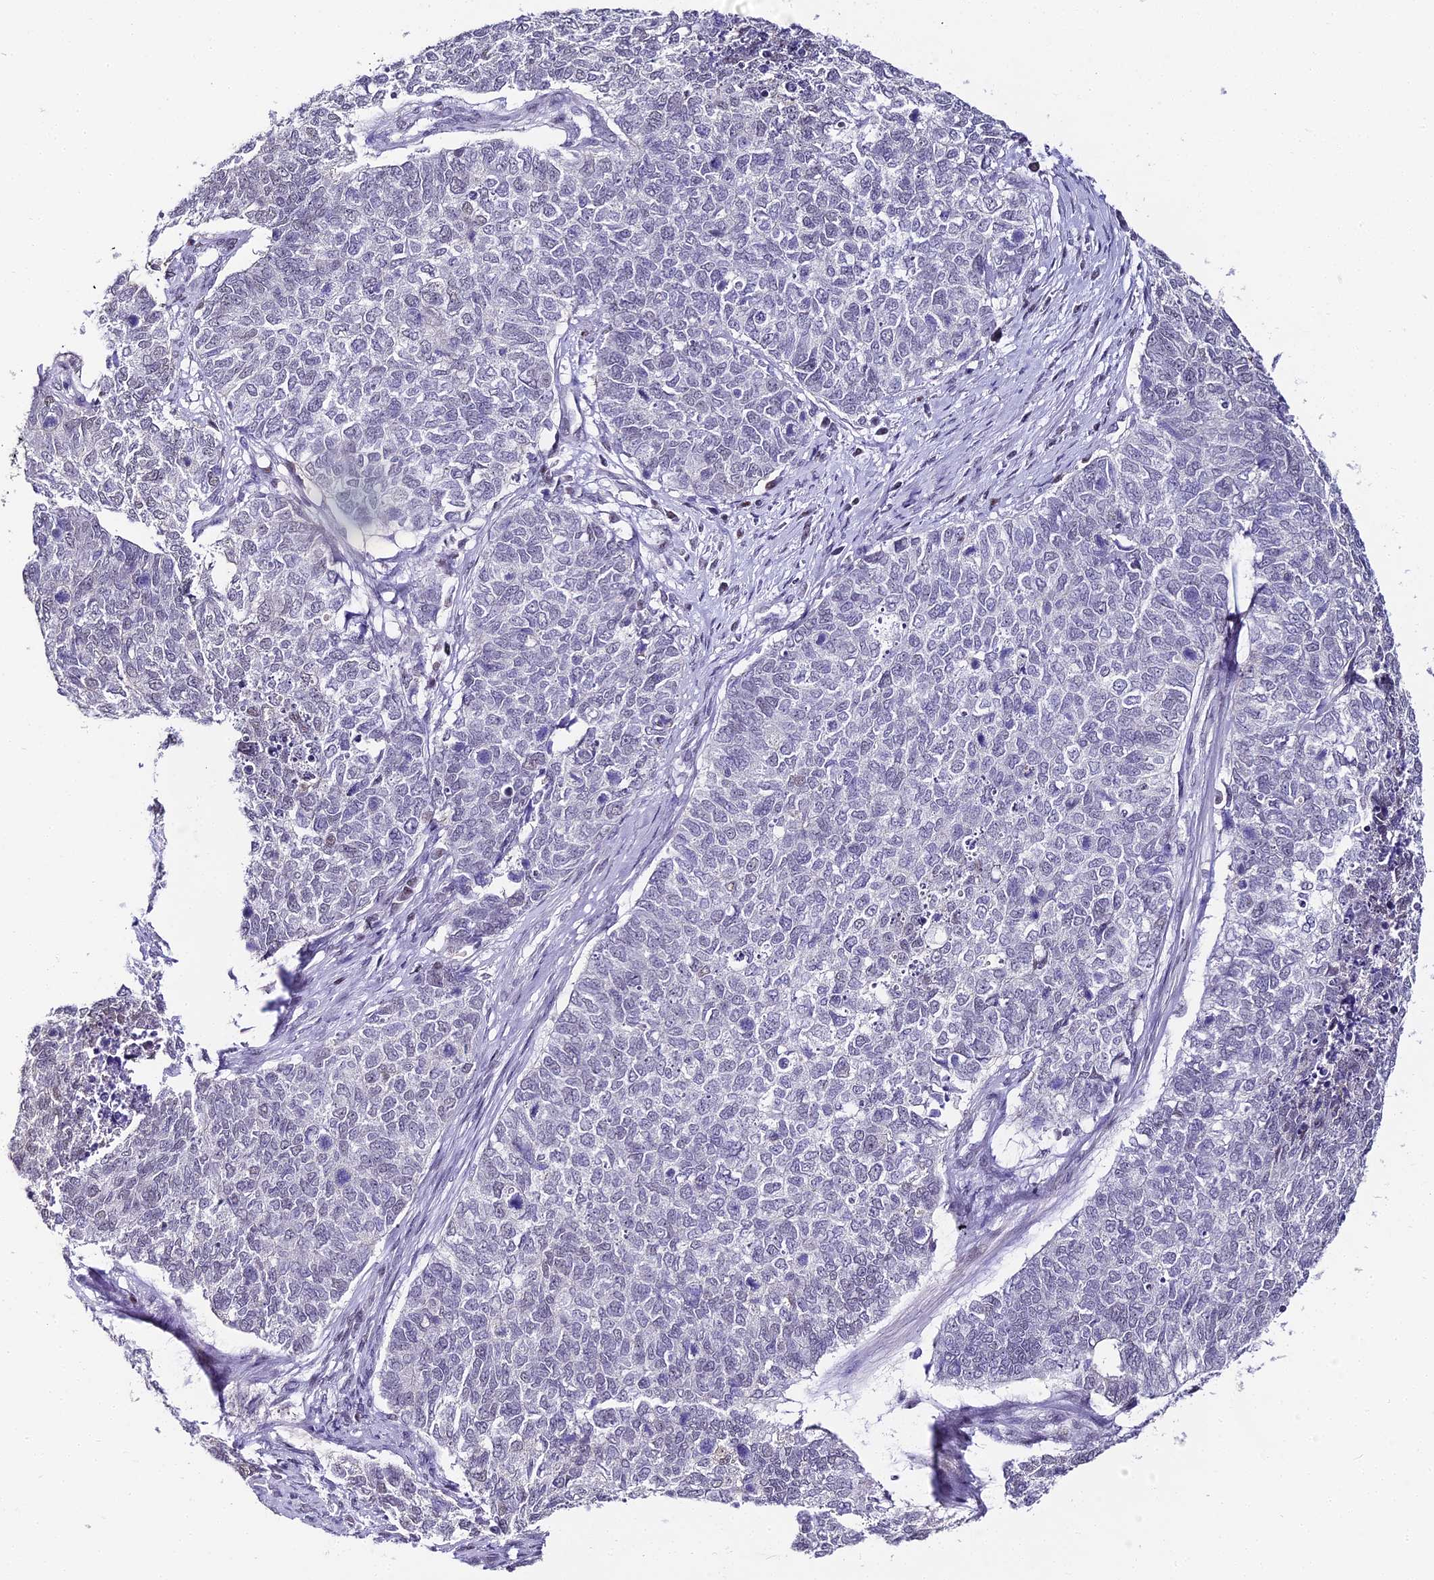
{"staining": {"intensity": "negative", "quantity": "none", "location": "none"}, "tissue": "cervical cancer", "cell_type": "Tumor cells", "image_type": "cancer", "snomed": [{"axis": "morphology", "description": "Squamous cell carcinoma, NOS"}, {"axis": "topography", "description": "Cervix"}], "caption": "The photomicrograph demonstrates no staining of tumor cells in cervical cancer (squamous cell carcinoma).", "gene": "ABHD14A-ACY1", "patient": {"sex": "female", "age": 63}}